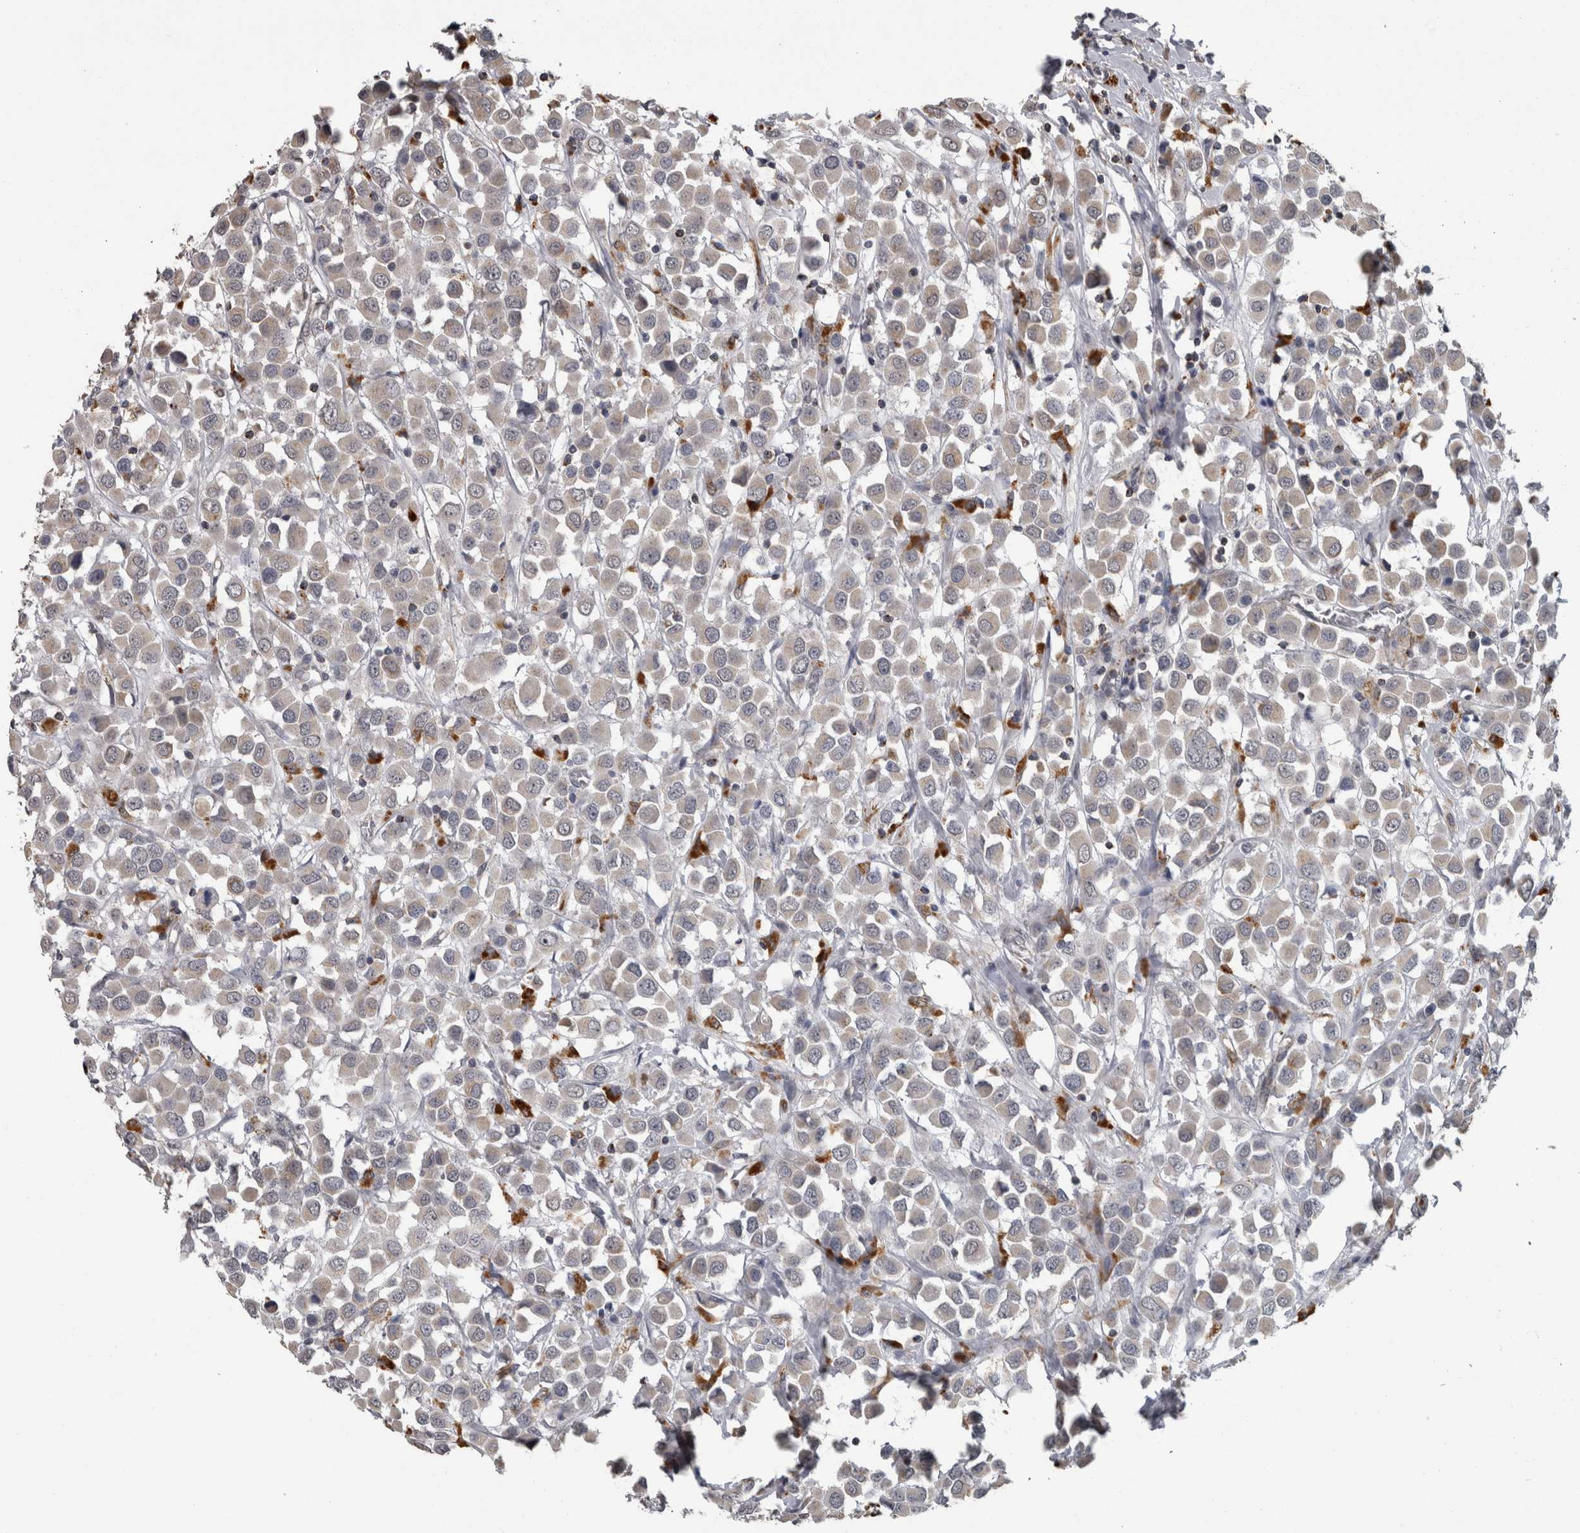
{"staining": {"intensity": "negative", "quantity": "none", "location": "none"}, "tissue": "breast cancer", "cell_type": "Tumor cells", "image_type": "cancer", "snomed": [{"axis": "morphology", "description": "Duct carcinoma"}, {"axis": "topography", "description": "Breast"}], "caption": "Immunohistochemistry of human intraductal carcinoma (breast) demonstrates no staining in tumor cells. (Brightfield microscopy of DAB (3,3'-diaminobenzidine) immunohistochemistry at high magnification).", "gene": "NAAA", "patient": {"sex": "female", "age": 61}}